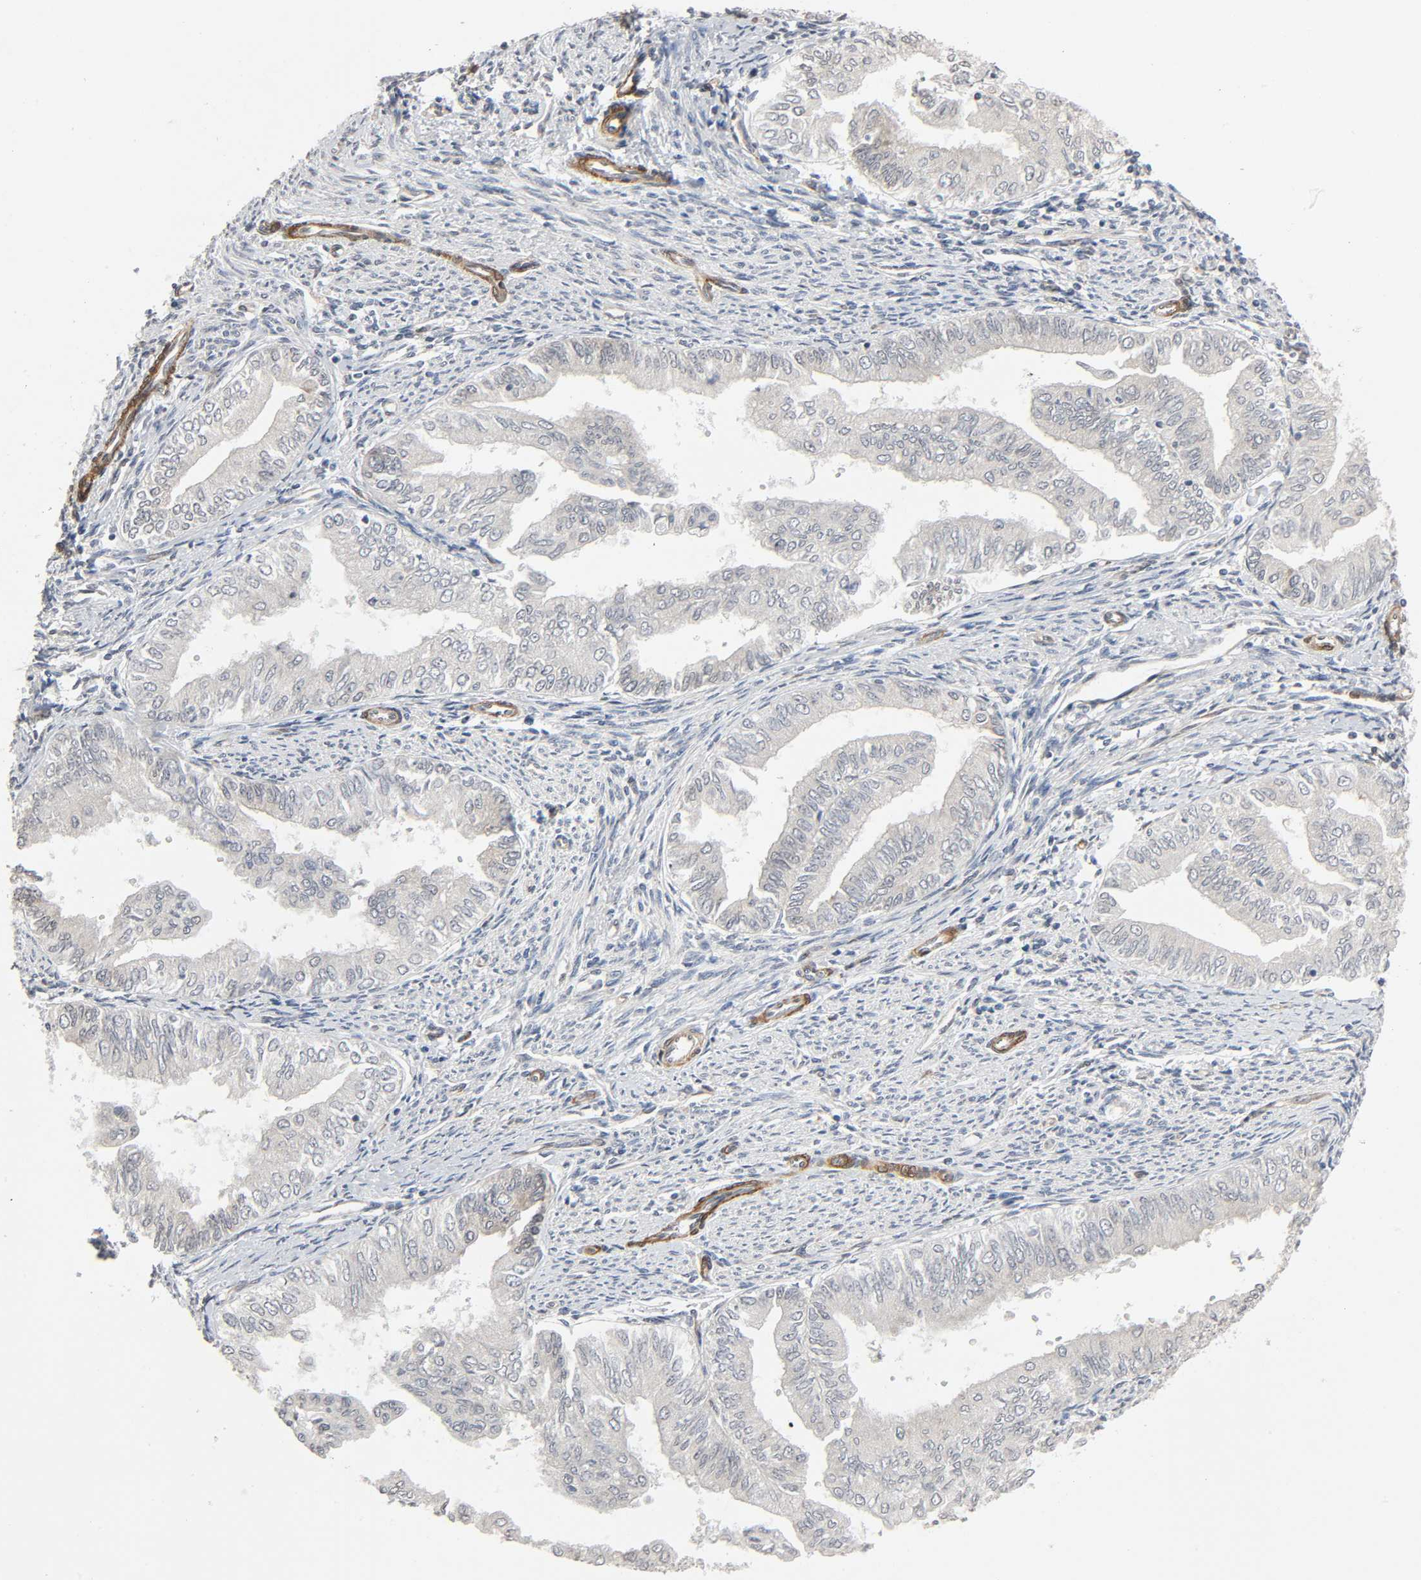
{"staining": {"intensity": "weak", "quantity": "25%-75%", "location": "cytoplasmic/membranous"}, "tissue": "endometrial cancer", "cell_type": "Tumor cells", "image_type": "cancer", "snomed": [{"axis": "morphology", "description": "Adenocarcinoma, NOS"}, {"axis": "topography", "description": "Endometrium"}], "caption": "Immunohistochemistry (IHC) (DAB) staining of endometrial adenocarcinoma demonstrates weak cytoplasmic/membranous protein expression in approximately 25%-75% of tumor cells.", "gene": "PTK2", "patient": {"sex": "female", "age": 66}}